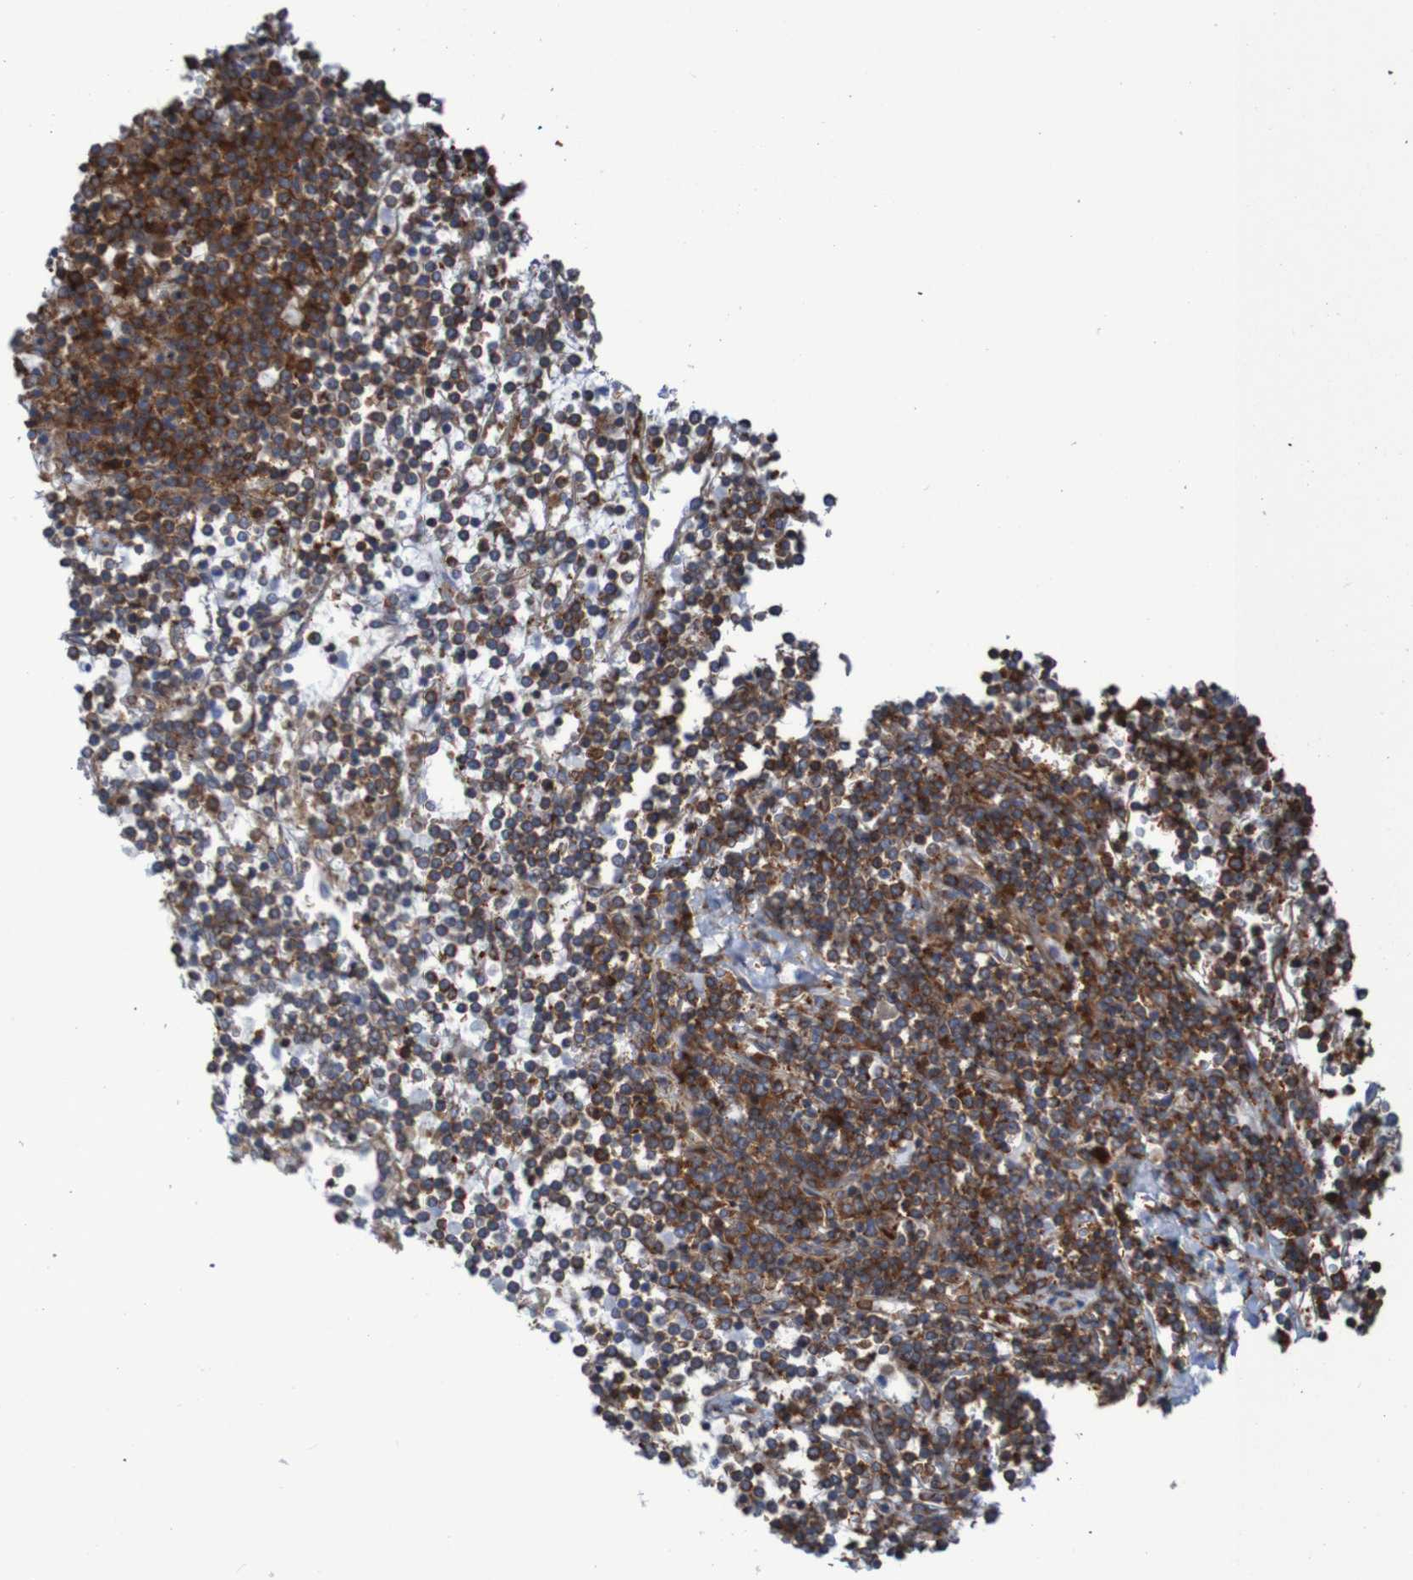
{"staining": {"intensity": "moderate", "quantity": "25%-75%", "location": "cytoplasmic/membranous"}, "tissue": "lymphoma", "cell_type": "Tumor cells", "image_type": "cancer", "snomed": [{"axis": "morphology", "description": "Malignant lymphoma, non-Hodgkin's type, Low grade"}, {"axis": "topography", "description": "Spleen"}], "caption": "This photomicrograph shows immunohistochemistry (IHC) staining of low-grade malignant lymphoma, non-Hodgkin's type, with medium moderate cytoplasmic/membranous expression in about 25%-75% of tumor cells.", "gene": "RPL10", "patient": {"sex": "female", "age": 19}}